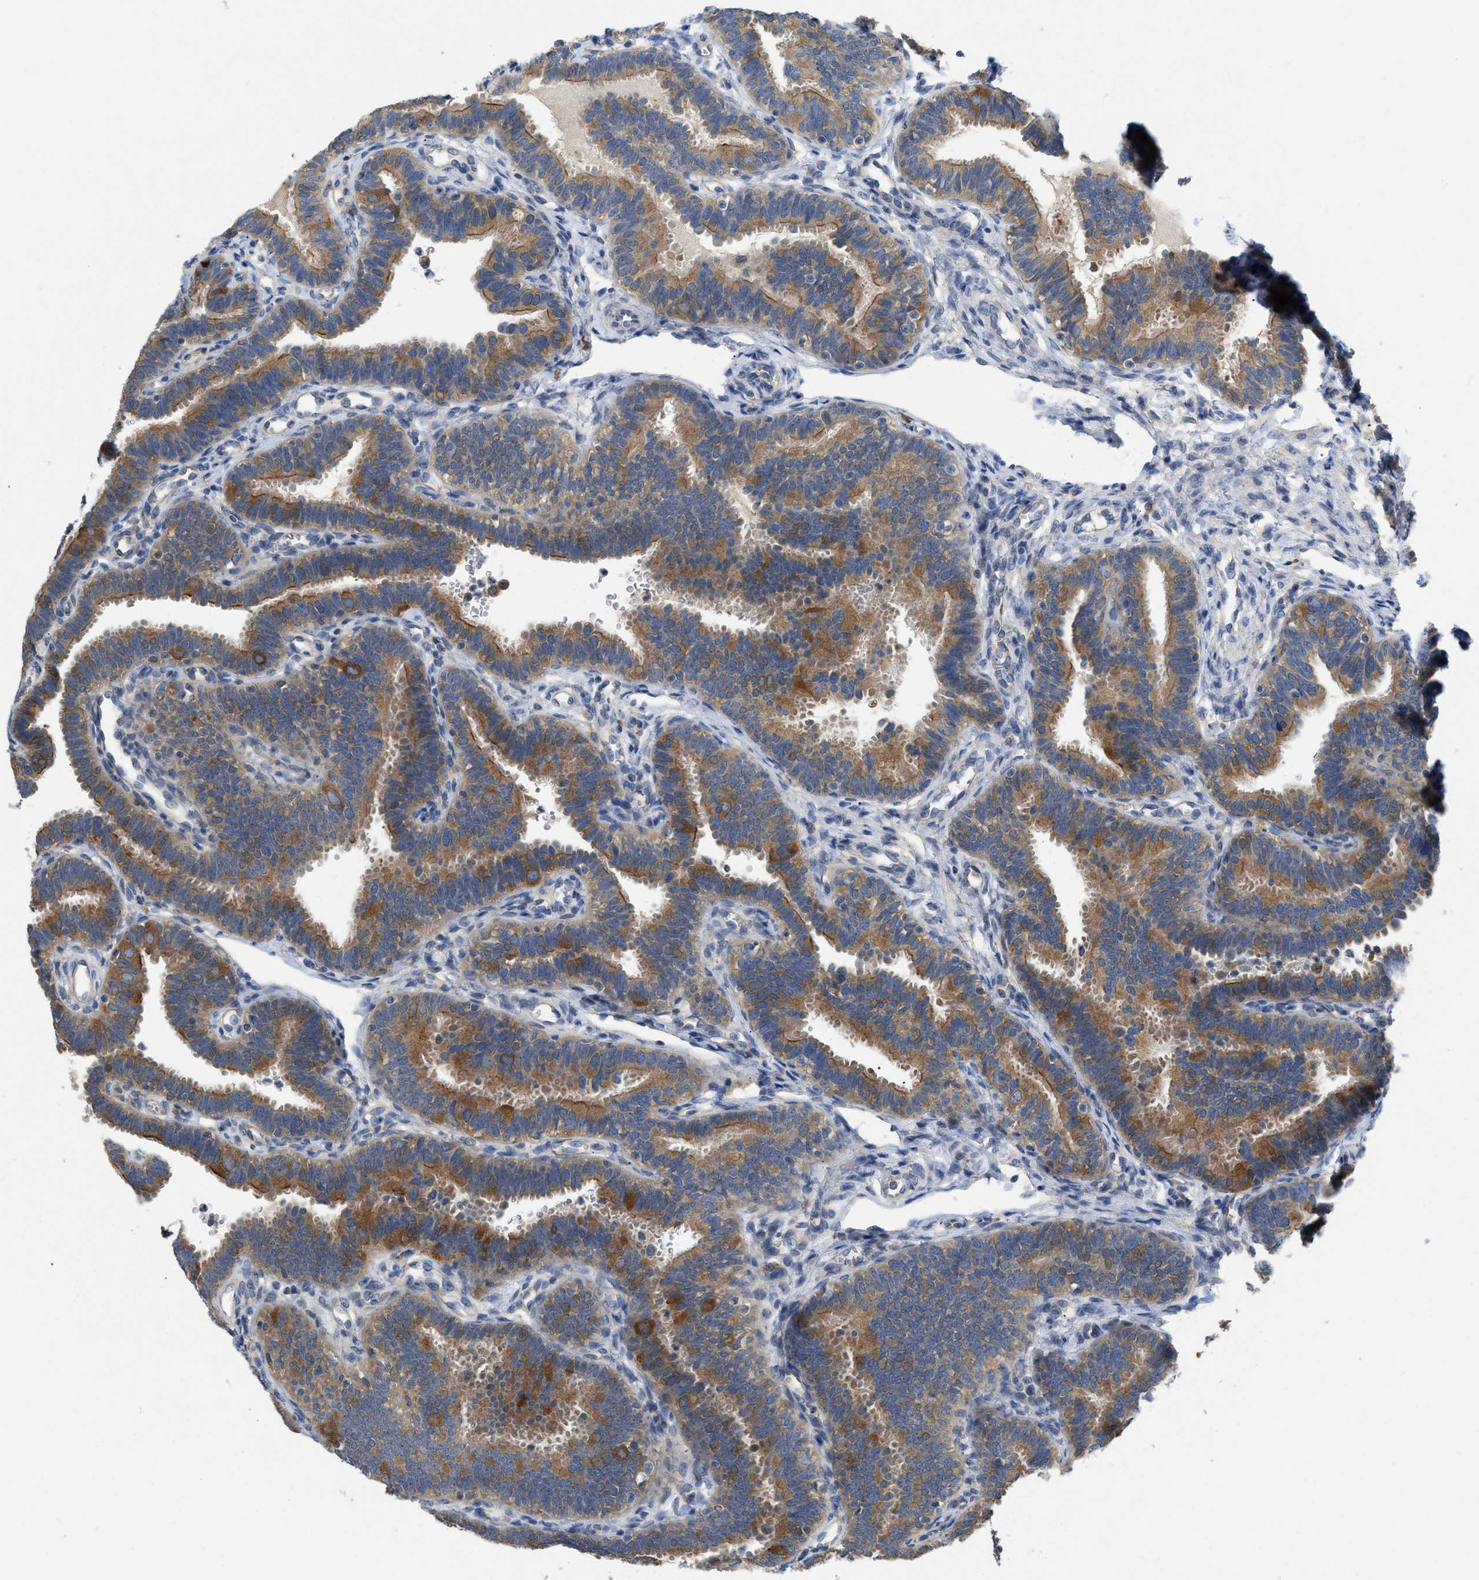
{"staining": {"intensity": "moderate", "quantity": ">75%", "location": "cytoplasmic/membranous"}, "tissue": "fallopian tube", "cell_type": "Glandular cells", "image_type": "normal", "snomed": [{"axis": "morphology", "description": "Normal tissue, NOS"}, {"axis": "topography", "description": "Fallopian tube"}, {"axis": "topography", "description": "Placenta"}], "caption": "Immunohistochemical staining of unremarkable human fallopian tube reveals moderate cytoplasmic/membranous protein expression in about >75% of glandular cells. The protein is stained brown, and the nuclei are stained in blue (DAB IHC with brightfield microscopy, high magnification).", "gene": "TMEM131", "patient": {"sex": "female", "age": 34}}